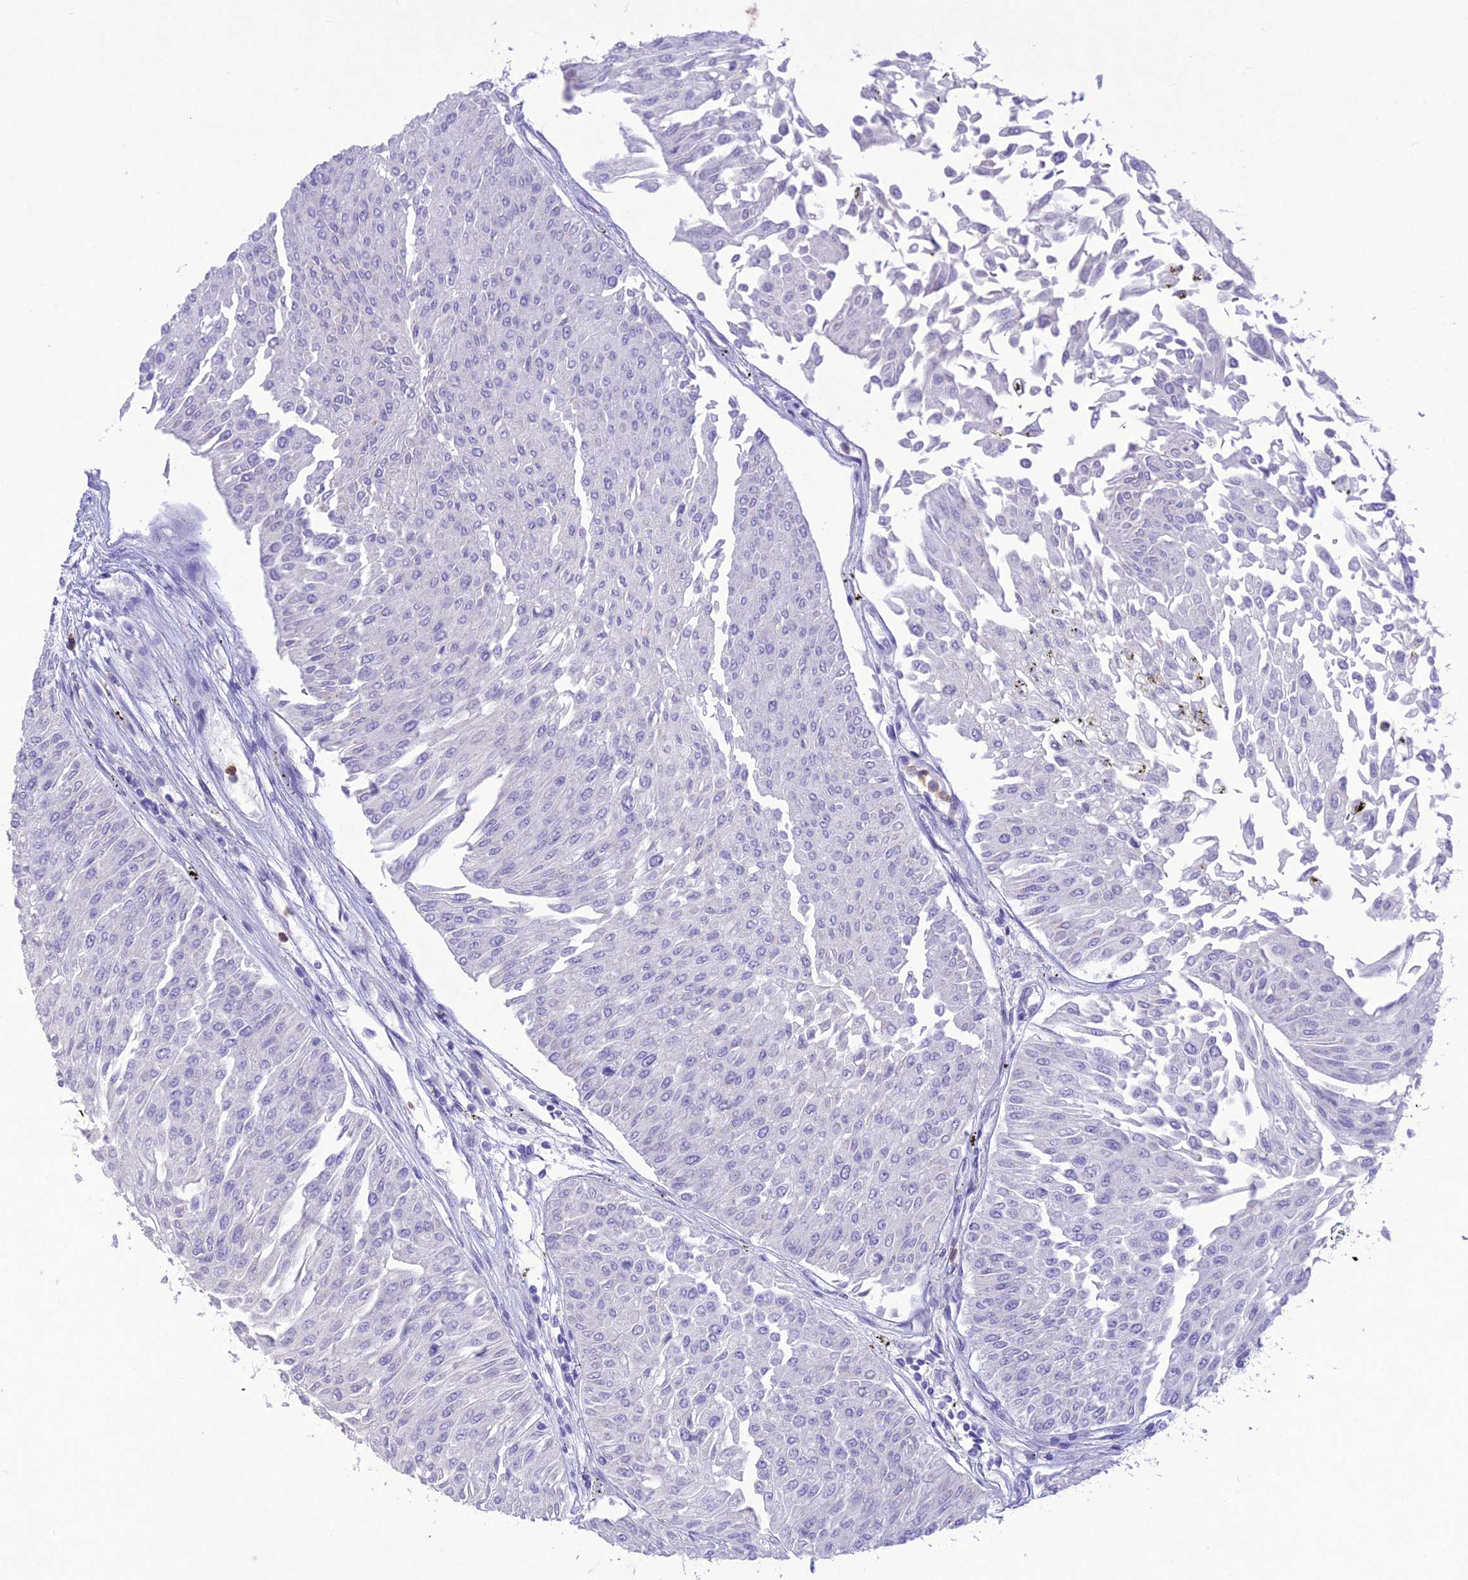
{"staining": {"intensity": "negative", "quantity": "none", "location": "none"}, "tissue": "urothelial cancer", "cell_type": "Tumor cells", "image_type": "cancer", "snomed": [{"axis": "morphology", "description": "Urothelial carcinoma, Low grade"}, {"axis": "topography", "description": "Urinary bladder"}], "caption": "The immunohistochemistry histopathology image has no significant positivity in tumor cells of urothelial carcinoma (low-grade) tissue.", "gene": "SLC13A5", "patient": {"sex": "male", "age": 67}}